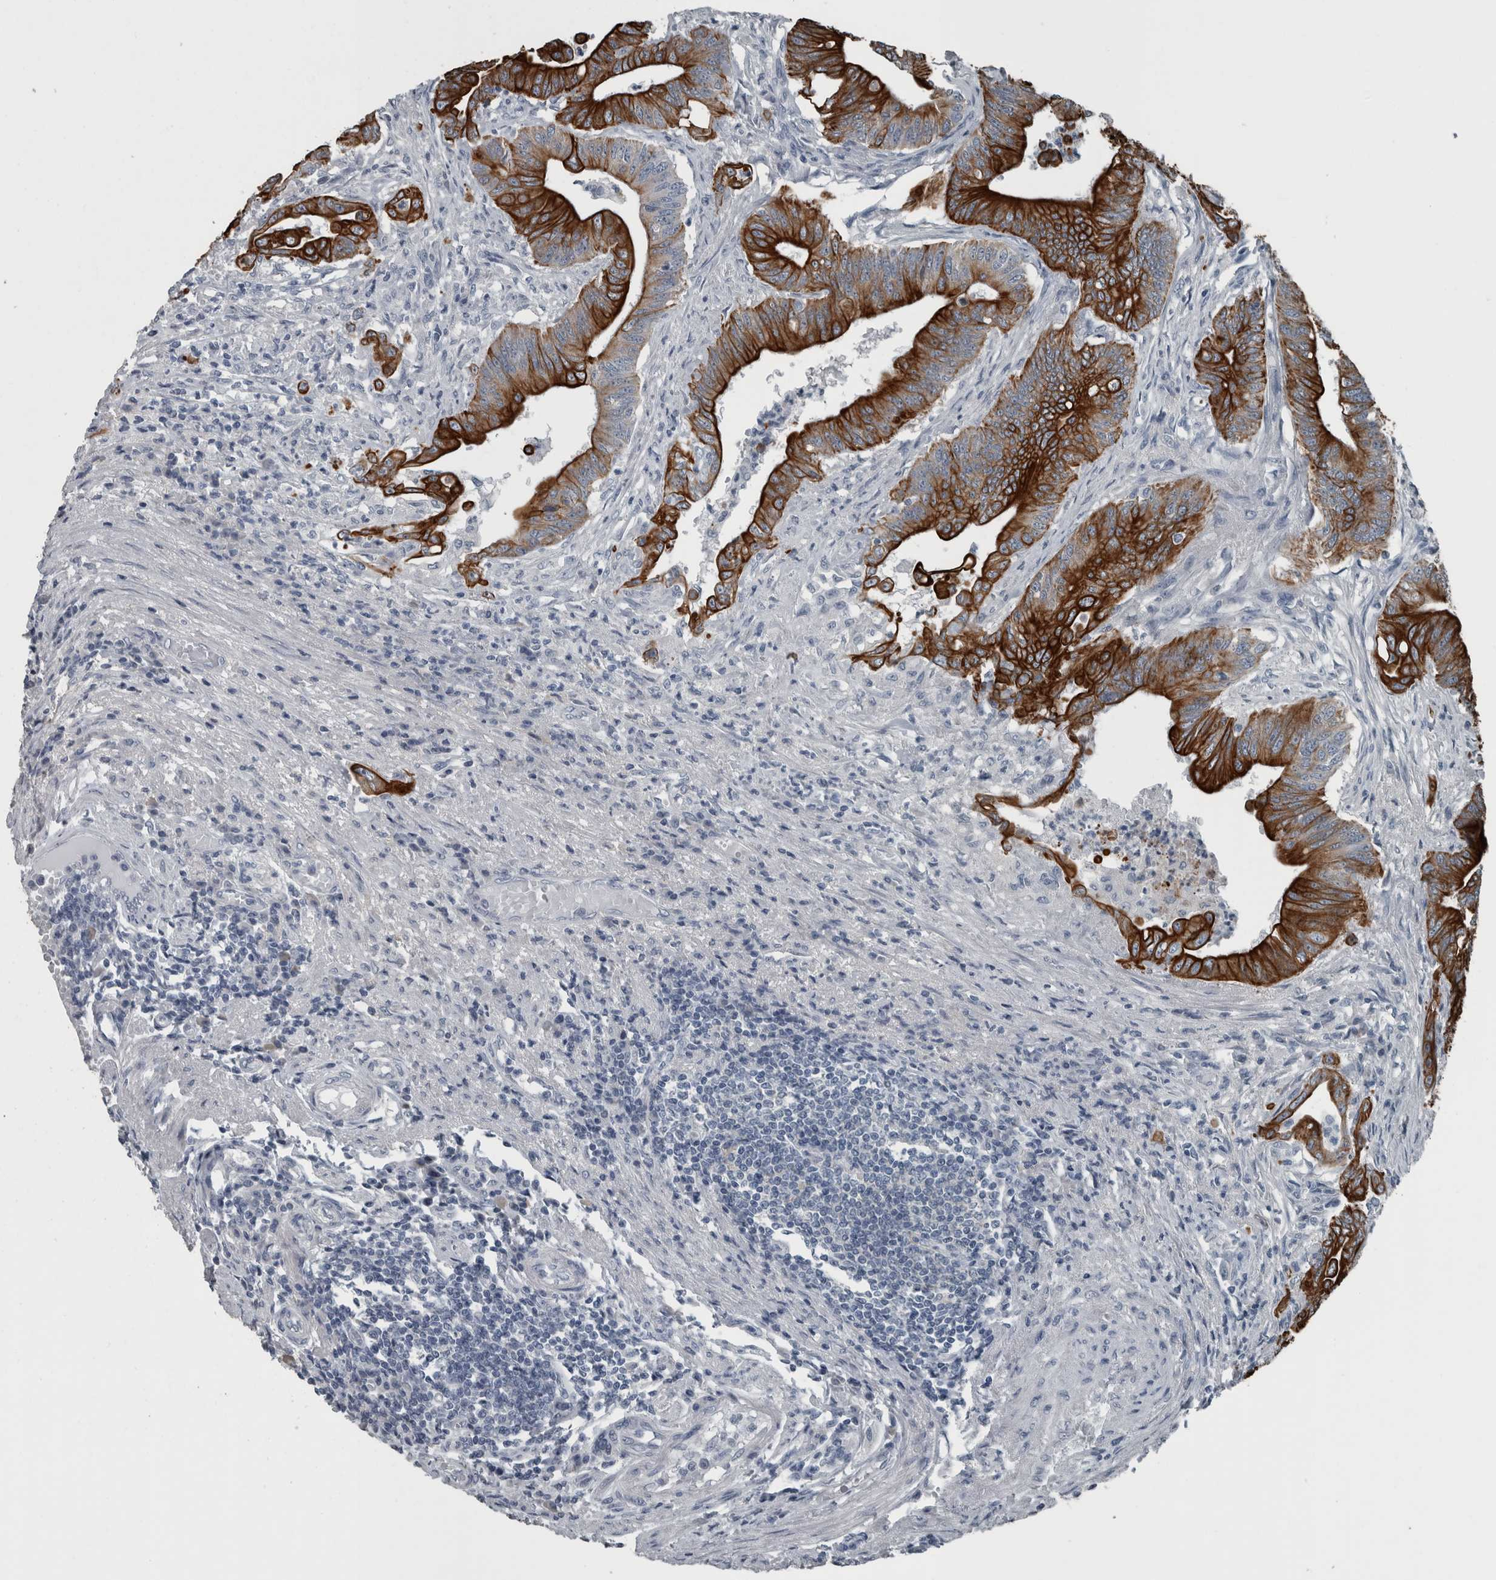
{"staining": {"intensity": "strong", "quantity": ">75%", "location": "cytoplasmic/membranous"}, "tissue": "colorectal cancer", "cell_type": "Tumor cells", "image_type": "cancer", "snomed": [{"axis": "morphology", "description": "Adenoma, NOS"}, {"axis": "morphology", "description": "Adenocarcinoma, NOS"}, {"axis": "topography", "description": "Colon"}], "caption": "This is a histology image of immunohistochemistry staining of adenoma (colorectal), which shows strong positivity in the cytoplasmic/membranous of tumor cells.", "gene": "KRT20", "patient": {"sex": "male", "age": 79}}